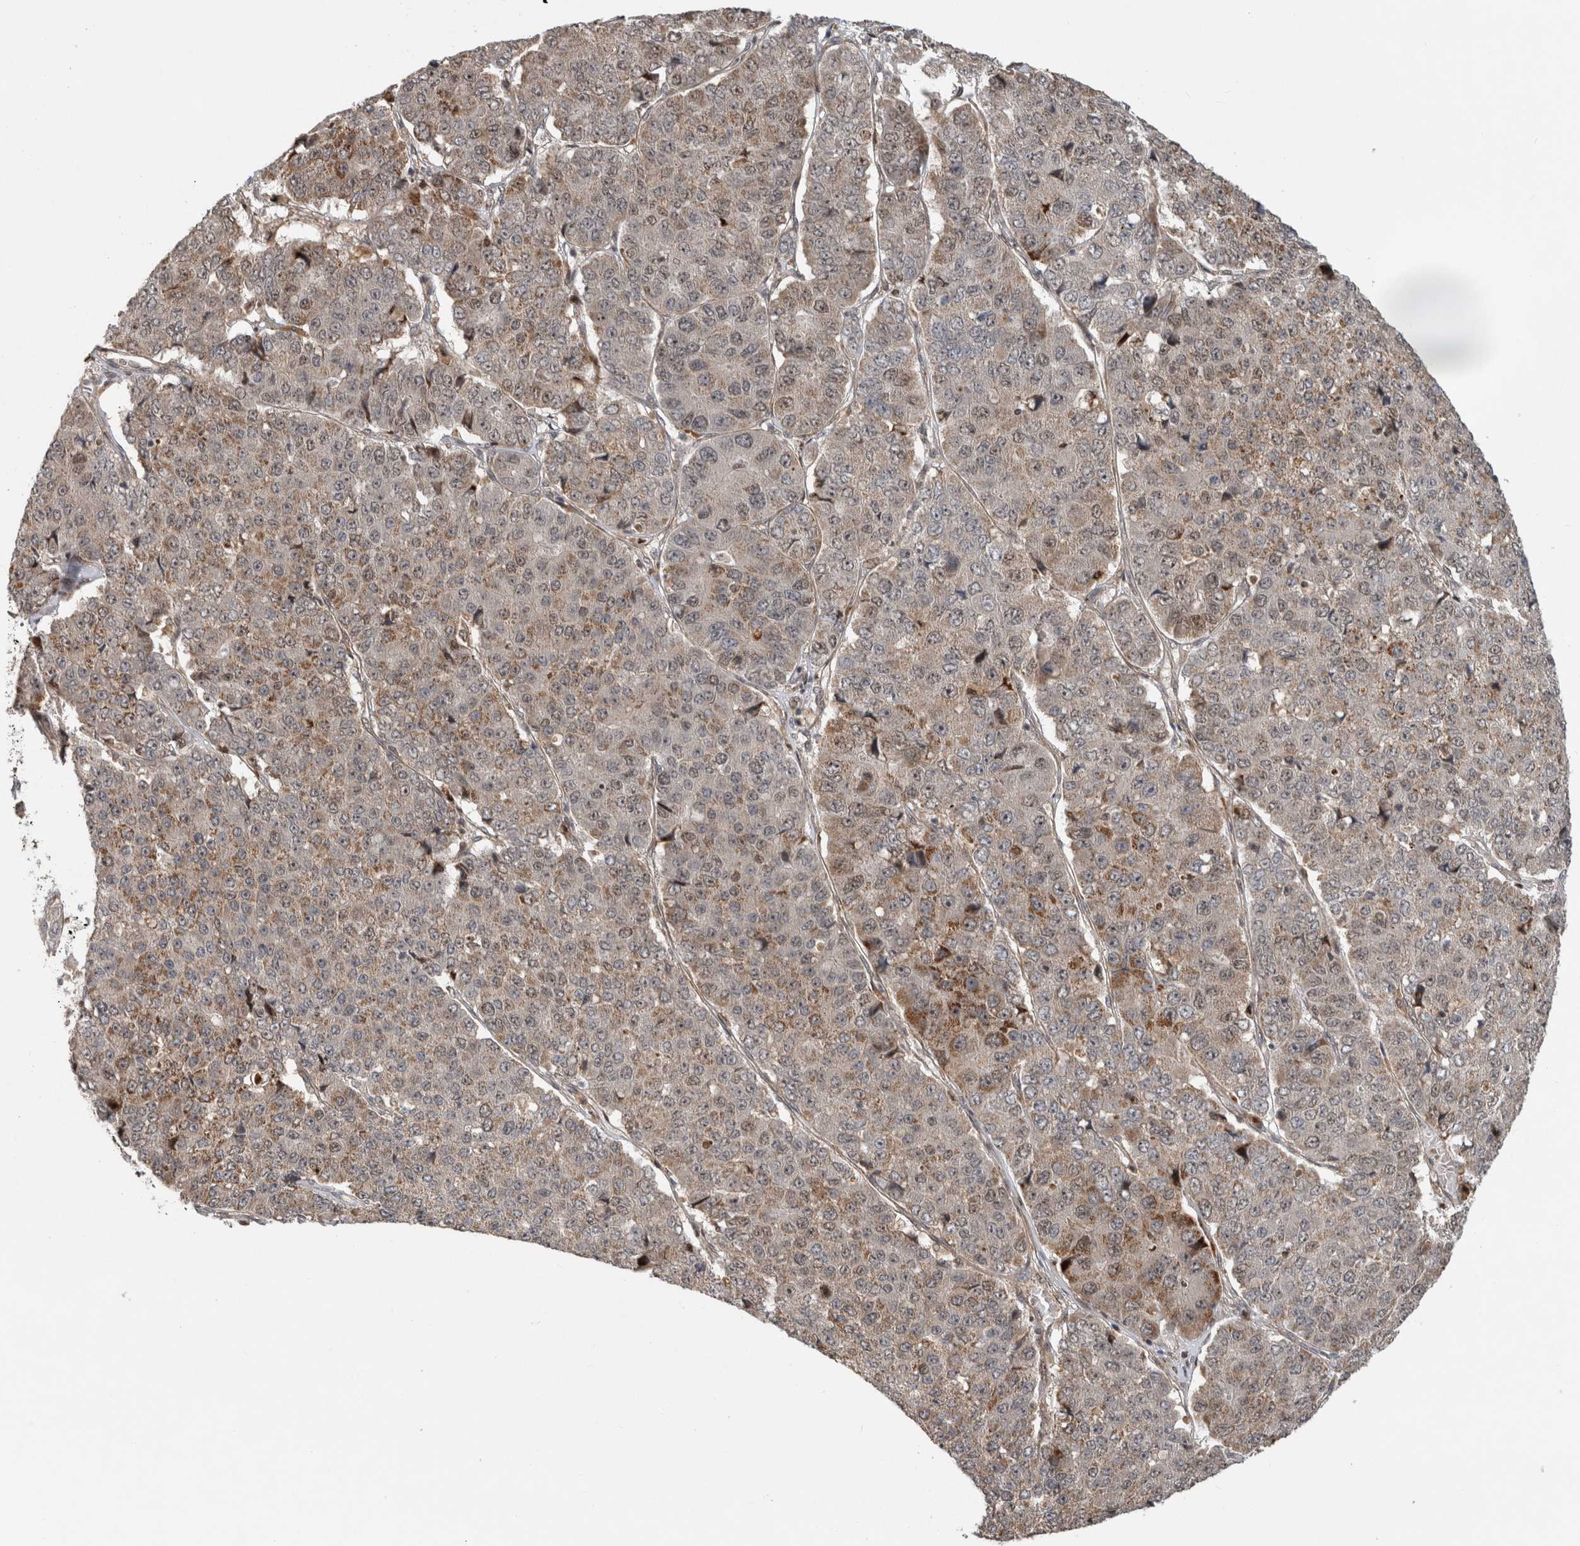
{"staining": {"intensity": "weak", "quantity": "25%-75%", "location": "cytoplasmic/membranous,nuclear"}, "tissue": "pancreatic cancer", "cell_type": "Tumor cells", "image_type": "cancer", "snomed": [{"axis": "morphology", "description": "Adenocarcinoma, NOS"}, {"axis": "topography", "description": "Pancreas"}], "caption": "Protein expression analysis of pancreatic cancer (adenocarcinoma) displays weak cytoplasmic/membranous and nuclear expression in about 25%-75% of tumor cells.", "gene": "INSRR", "patient": {"sex": "male", "age": 50}}